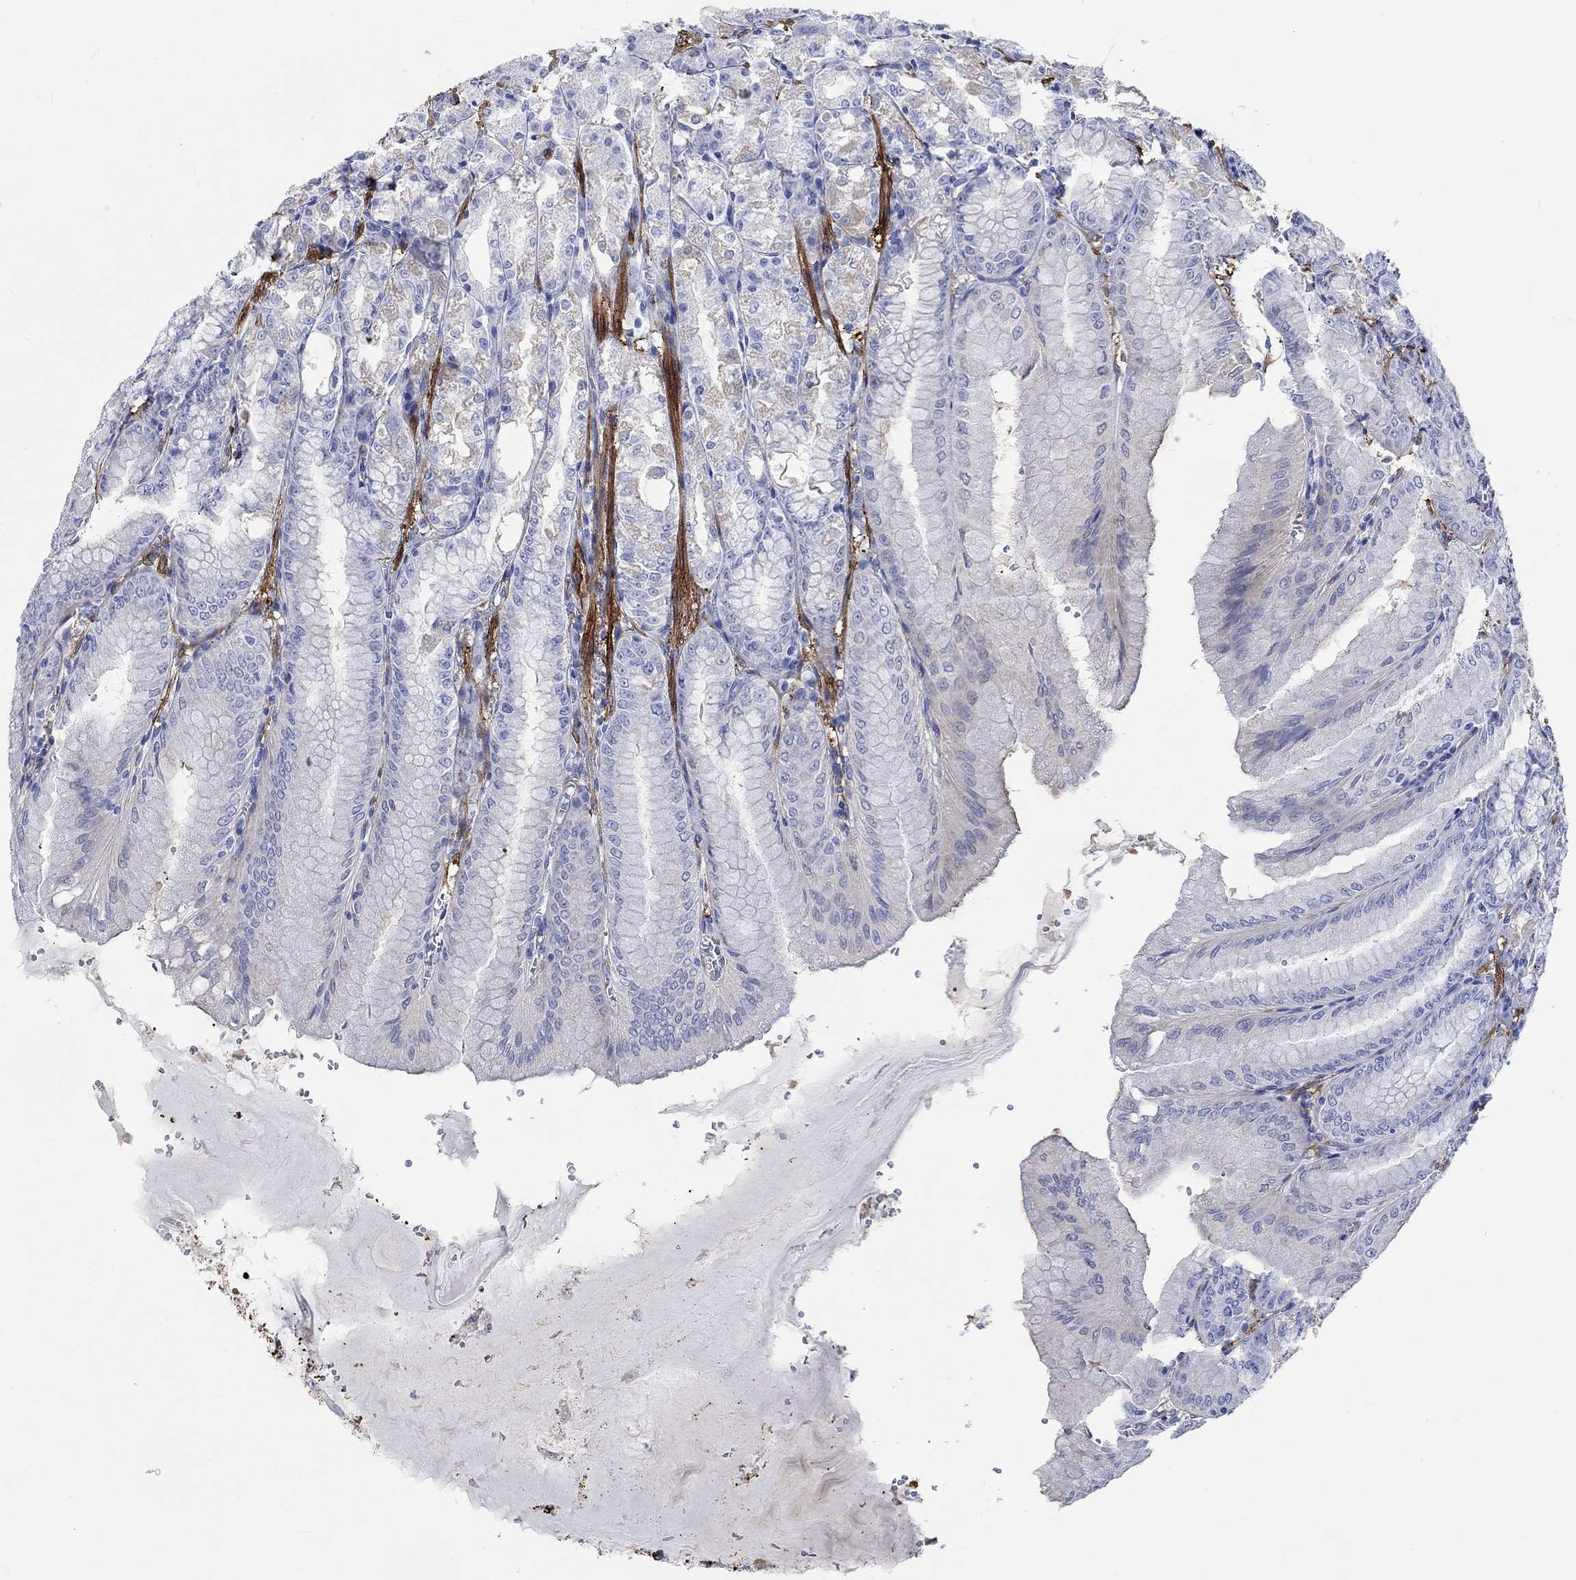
{"staining": {"intensity": "moderate", "quantity": "<25%", "location": "cytoplasmic/membranous"}, "tissue": "stomach", "cell_type": "Glandular cells", "image_type": "normal", "snomed": [{"axis": "morphology", "description": "Normal tissue, NOS"}, {"axis": "topography", "description": "Stomach, lower"}], "caption": "The histopathology image shows staining of unremarkable stomach, revealing moderate cytoplasmic/membranous protein positivity (brown color) within glandular cells.", "gene": "TGM2", "patient": {"sex": "male", "age": 71}}